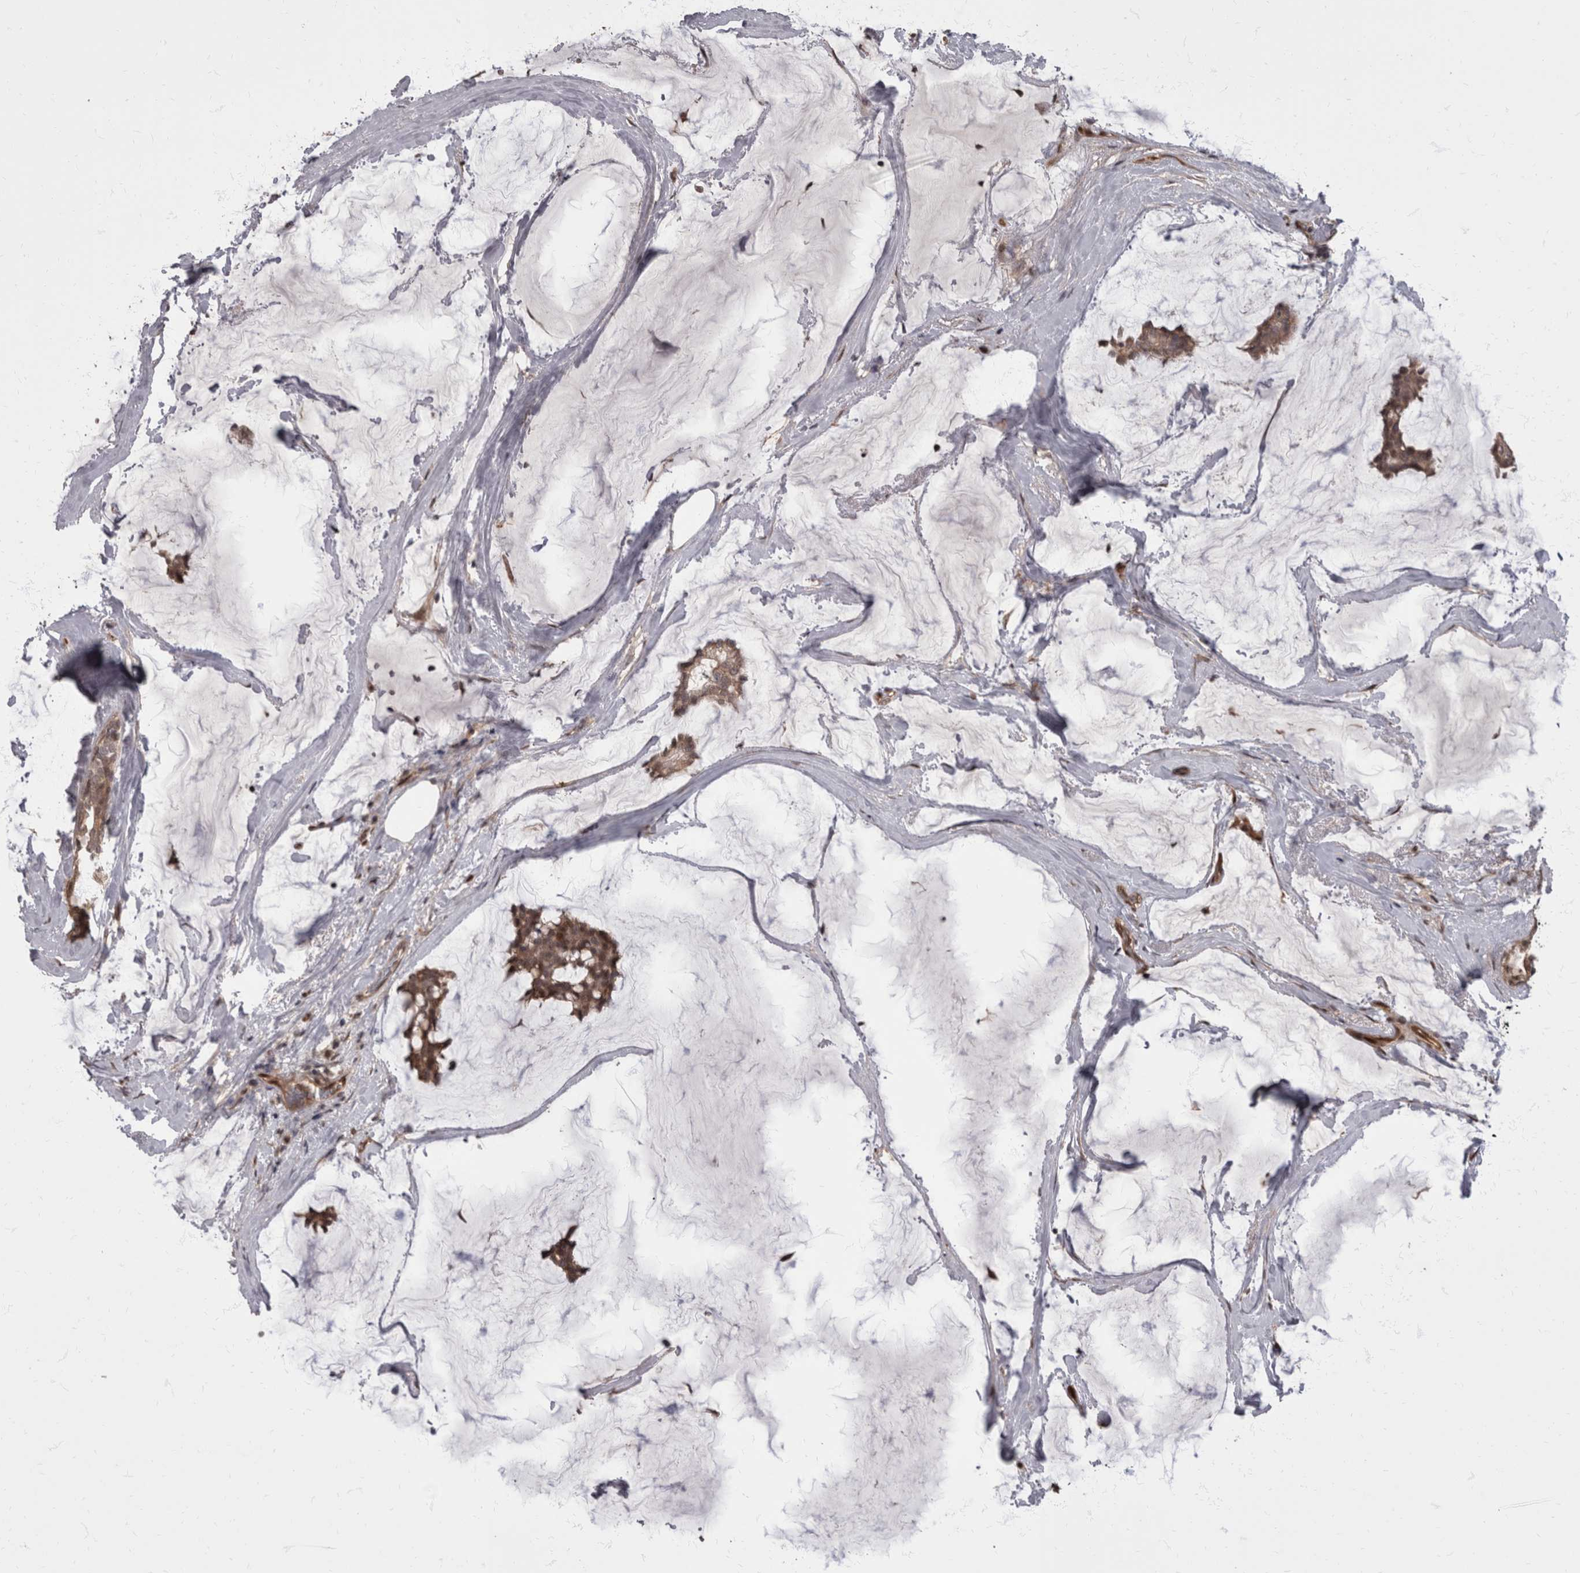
{"staining": {"intensity": "moderate", "quantity": ">75%", "location": "cytoplasmic/membranous,nuclear"}, "tissue": "breast cancer", "cell_type": "Tumor cells", "image_type": "cancer", "snomed": [{"axis": "morphology", "description": "Duct carcinoma"}, {"axis": "topography", "description": "Breast"}], "caption": "Immunohistochemistry (IHC) (DAB (3,3'-diaminobenzidine)) staining of breast cancer (intraductal carcinoma) displays moderate cytoplasmic/membranous and nuclear protein positivity in approximately >75% of tumor cells.", "gene": "AKT3", "patient": {"sex": "female", "age": 93}}